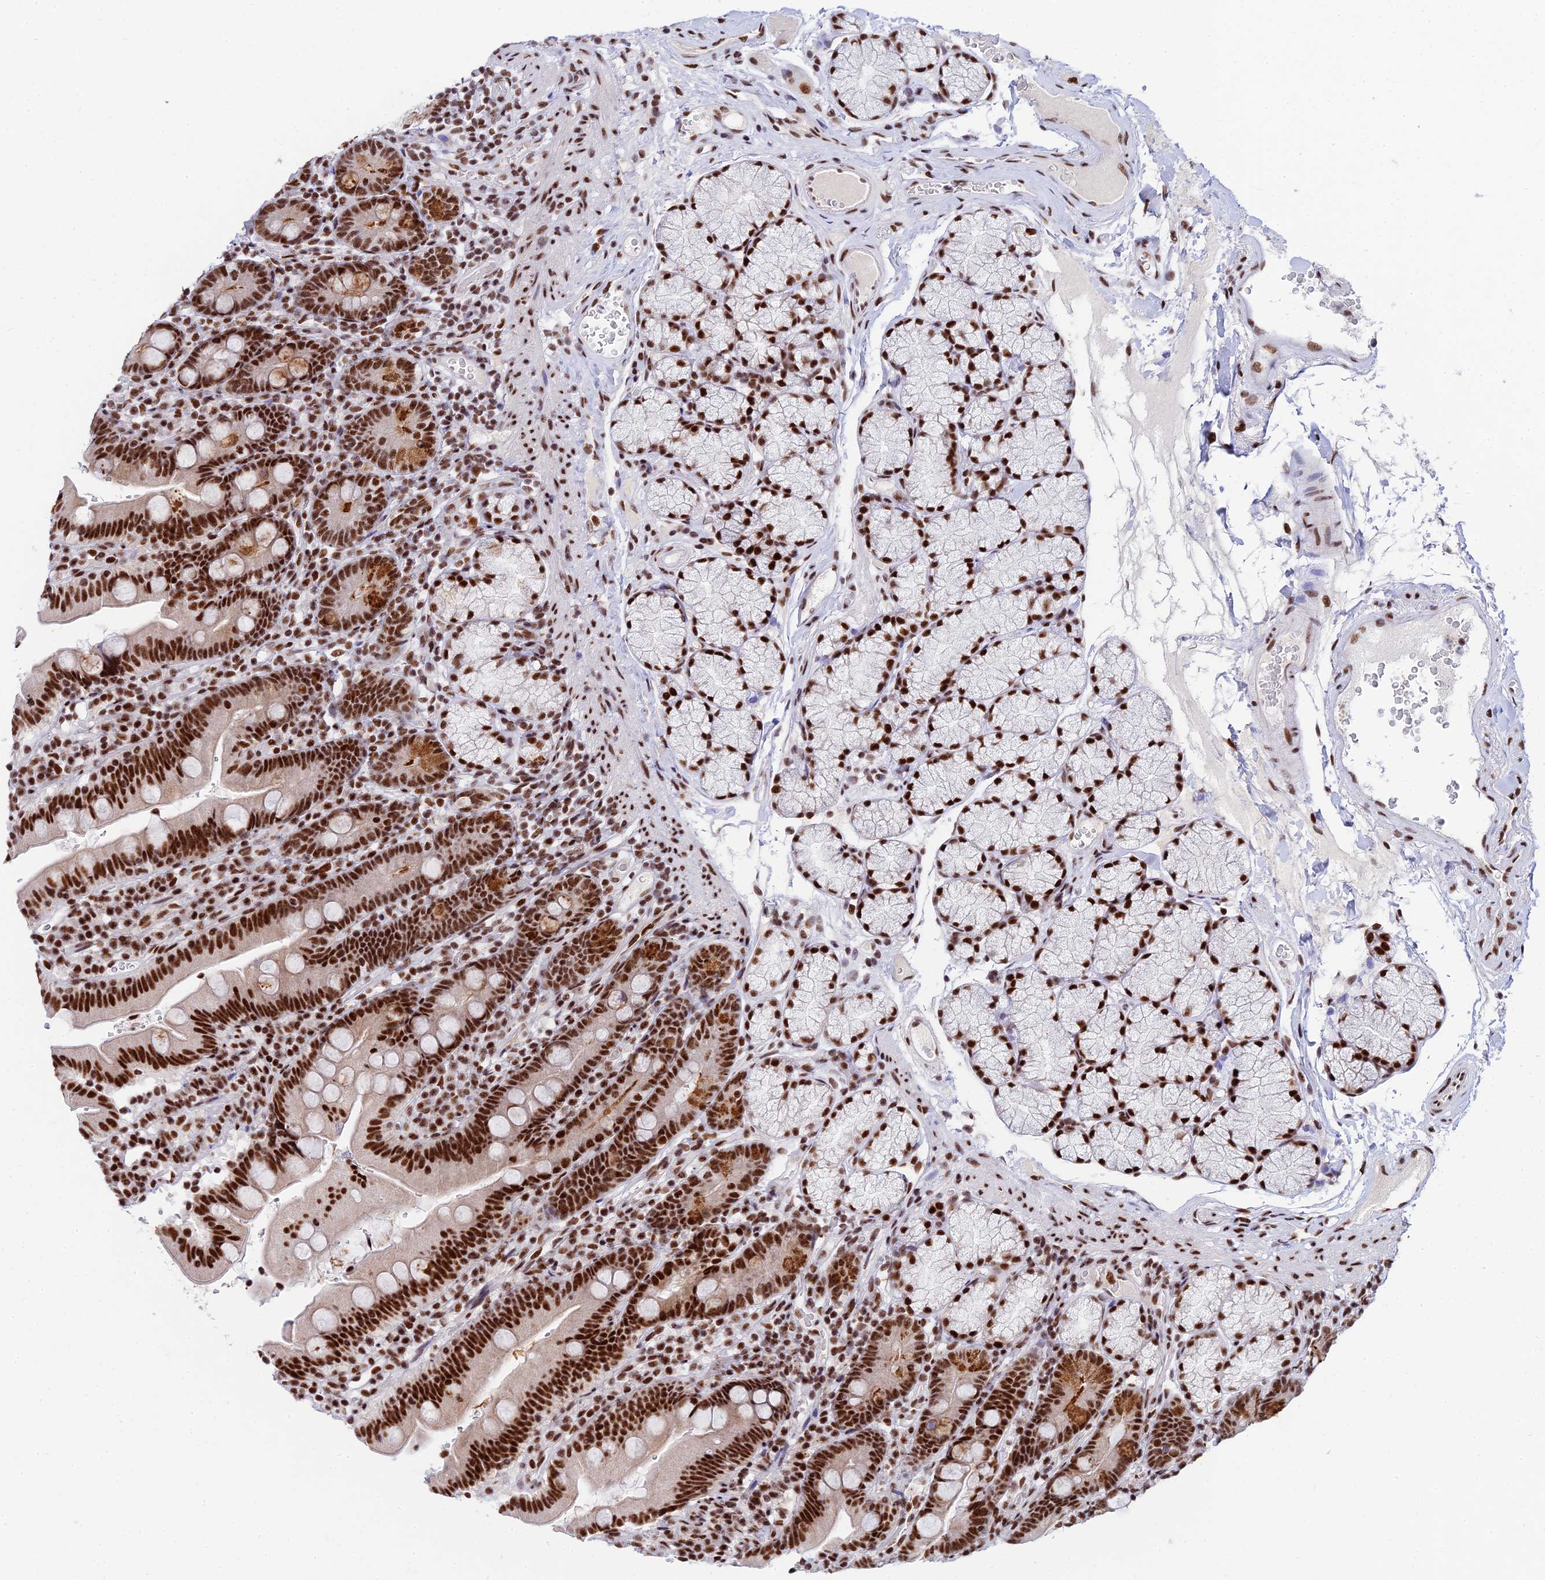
{"staining": {"intensity": "strong", "quantity": ">75%", "location": "nuclear"}, "tissue": "duodenum", "cell_type": "Glandular cells", "image_type": "normal", "snomed": [{"axis": "morphology", "description": "Normal tissue, NOS"}, {"axis": "topography", "description": "Duodenum"}], "caption": "IHC of normal duodenum exhibits high levels of strong nuclear staining in approximately >75% of glandular cells.", "gene": "USP22", "patient": {"sex": "female", "age": 67}}